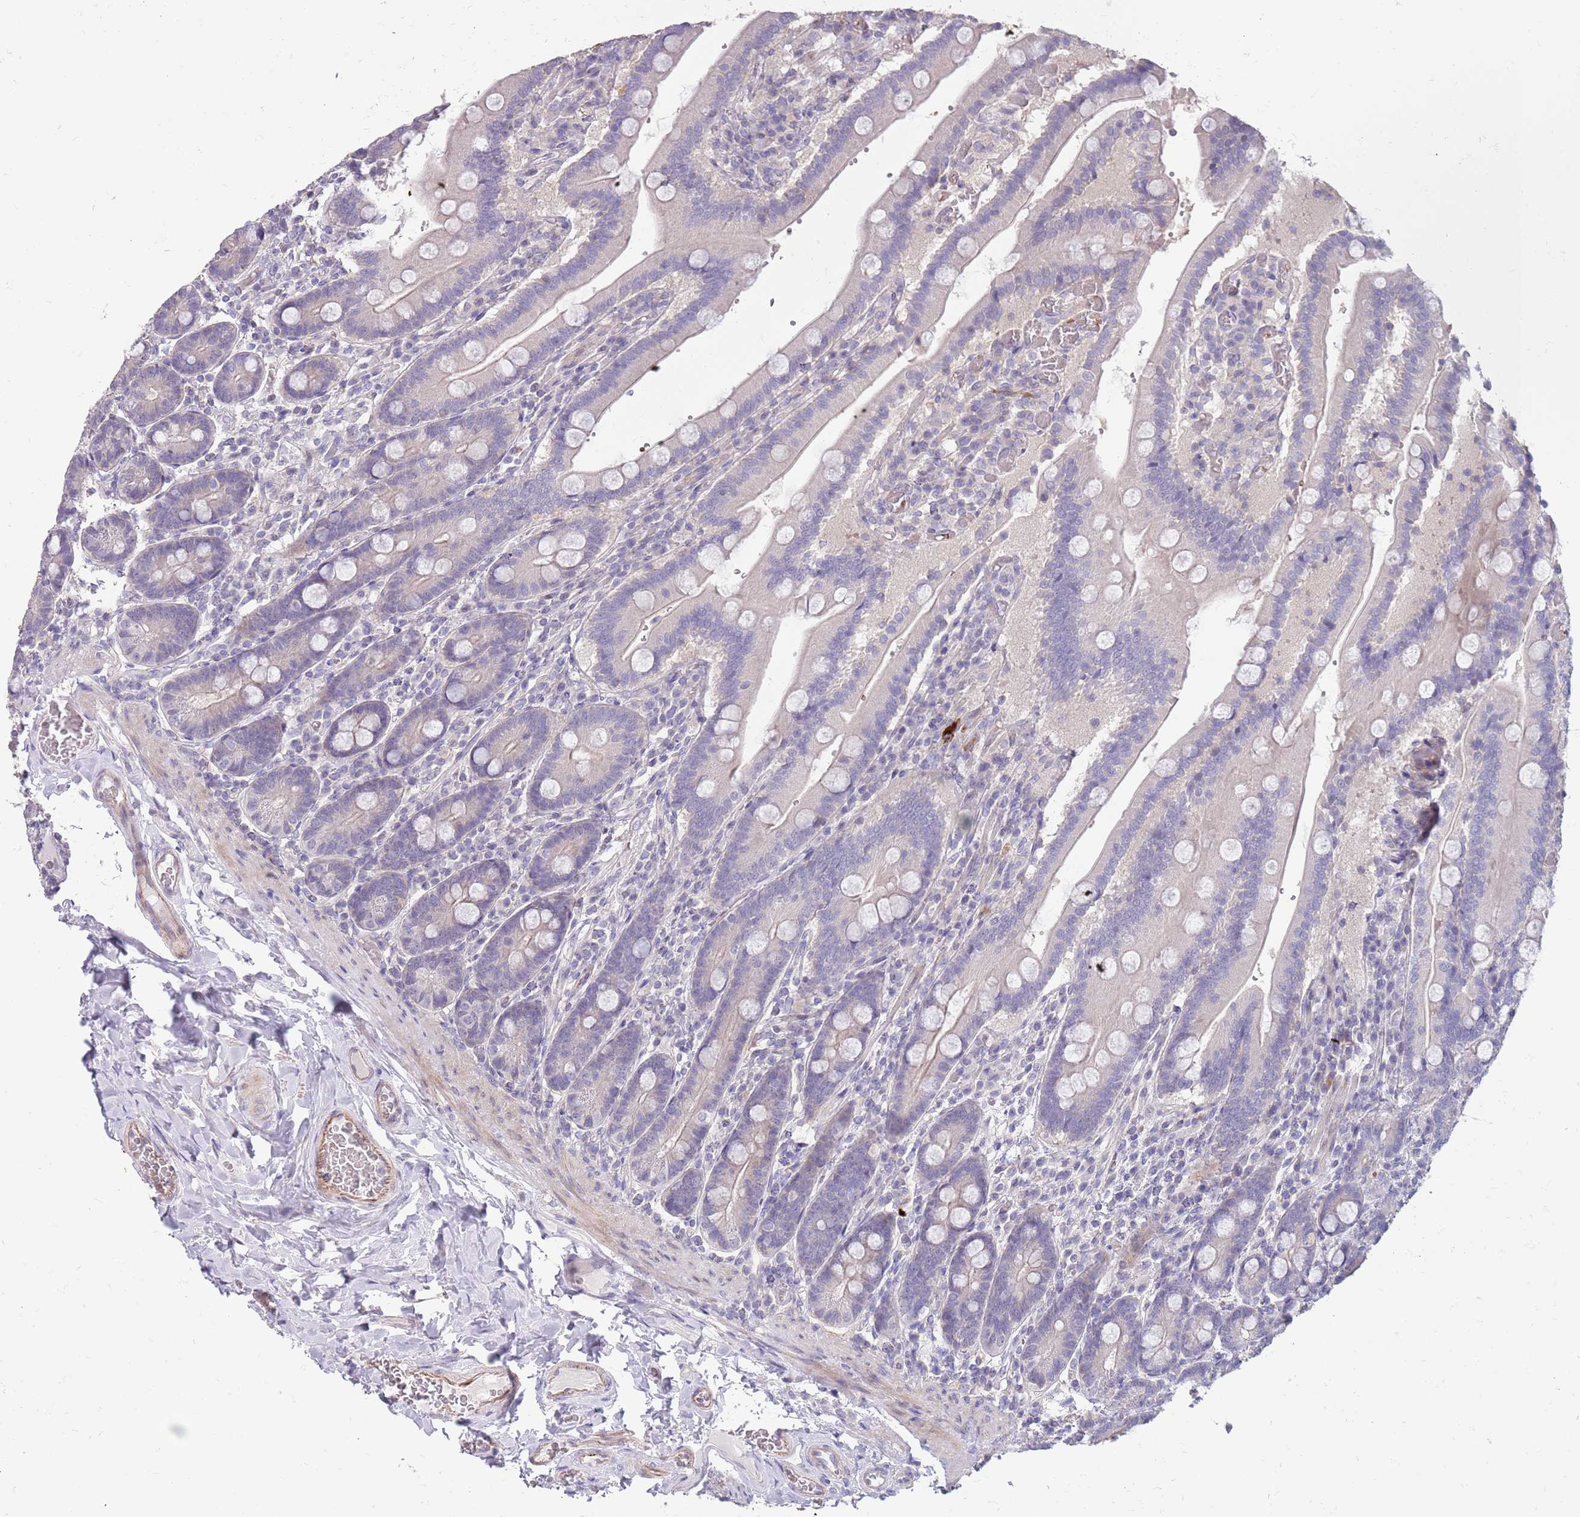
{"staining": {"intensity": "weak", "quantity": "<25%", "location": "cytoplasmic/membranous"}, "tissue": "duodenum", "cell_type": "Glandular cells", "image_type": "normal", "snomed": [{"axis": "morphology", "description": "Normal tissue, NOS"}, {"axis": "topography", "description": "Duodenum"}], "caption": "The photomicrograph shows no significant positivity in glandular cells of duodenum.", "gene": "ZNF14", "patient": {"sex": "female", "age": 62}}